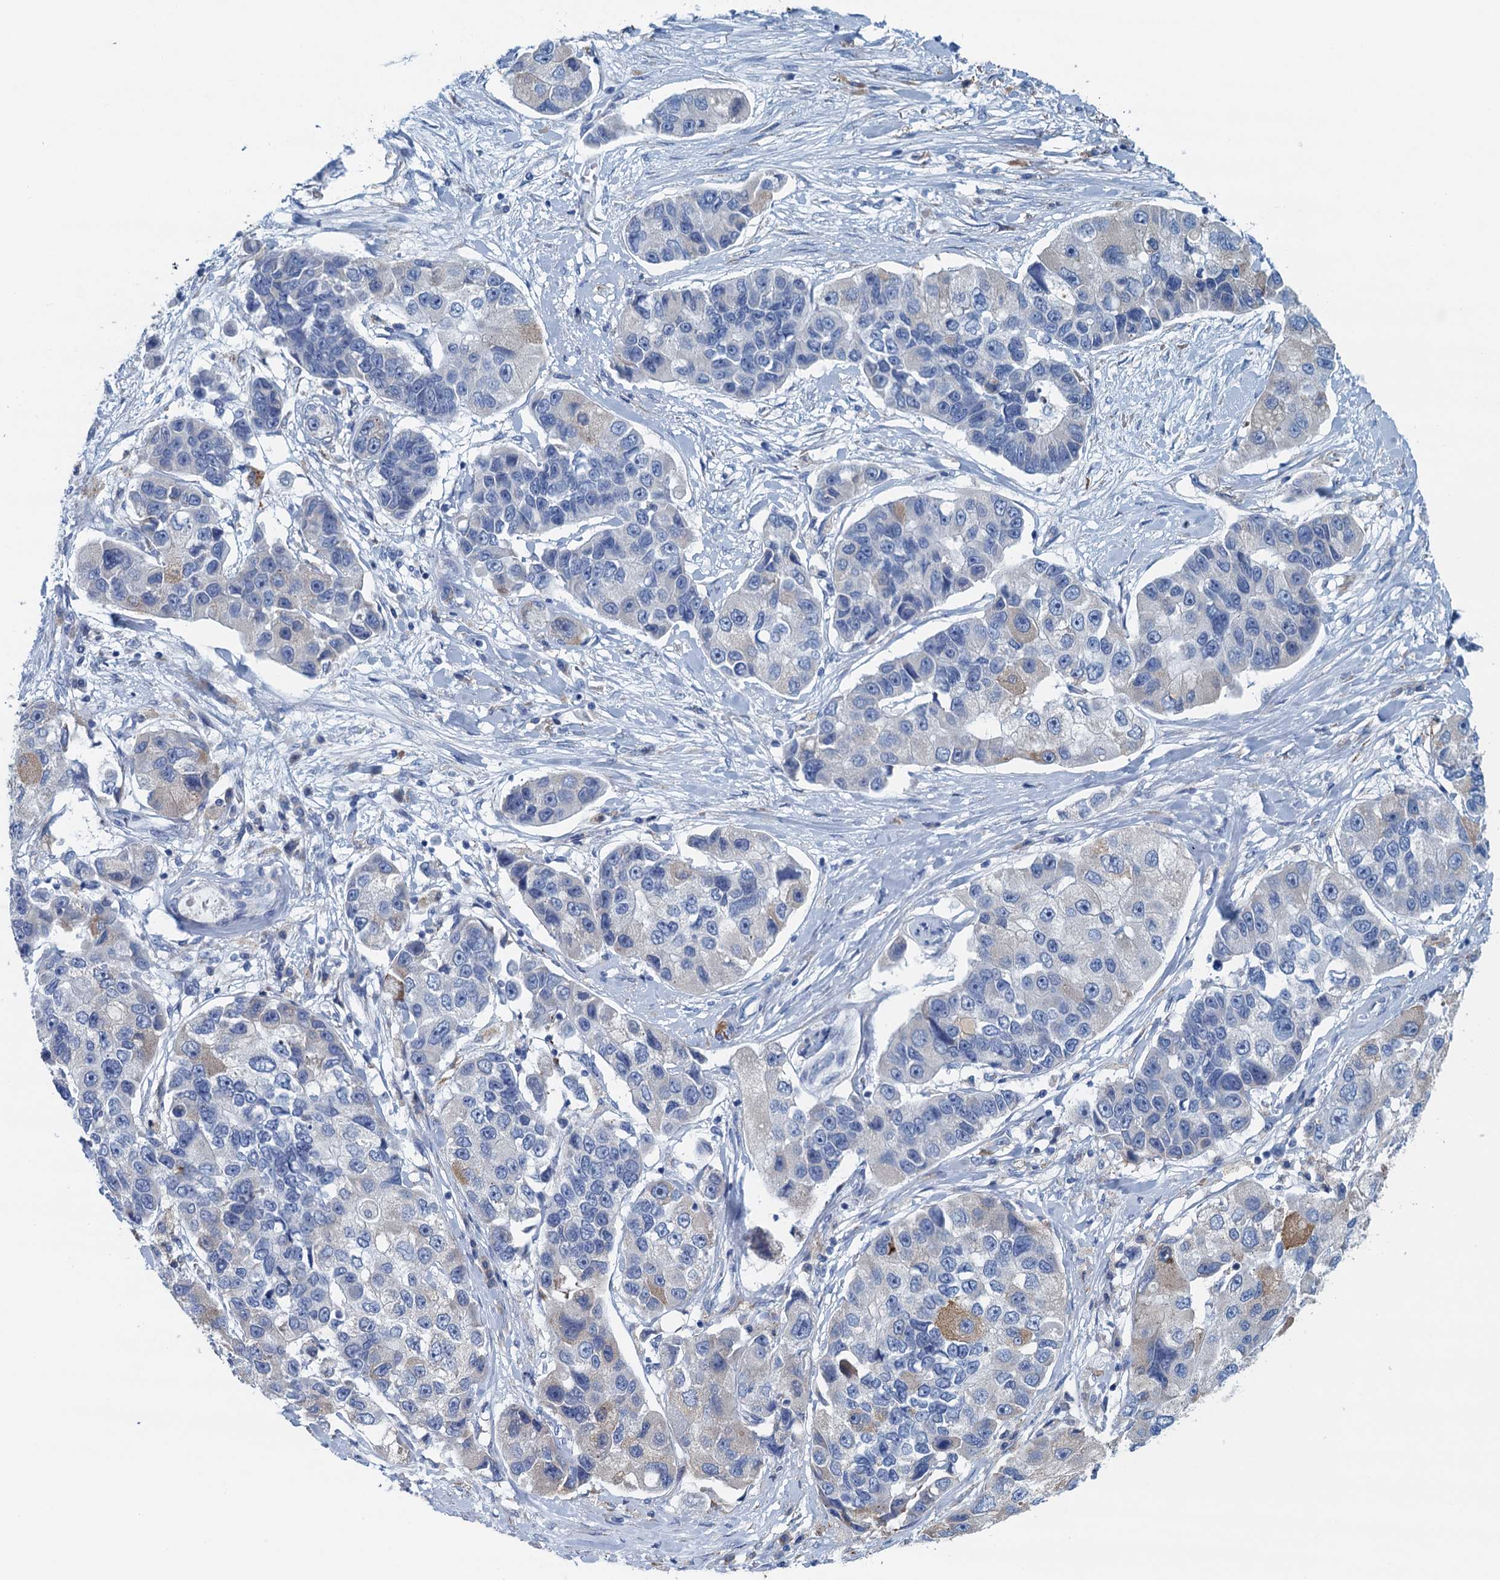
{"staining": {"intensity": "negative", "quantity": "none", "location": "none"}, "tissue": "lung cancer", "cell_type": "Tumor cells", "image_type": "cancer", "snomed": [{"axis": "morphology", "description": "Adenocarcinoma, NOS"}, {"axis": "topography", "description": "Lung"}], "caption": "DAB (3,3'-diaminobenzidine) immunohistochemical staining of lung cancer exhibits no significant staining in tumor cells.", "gene": "C10orf88", "patient": {"sex": "female", "age": 54}}